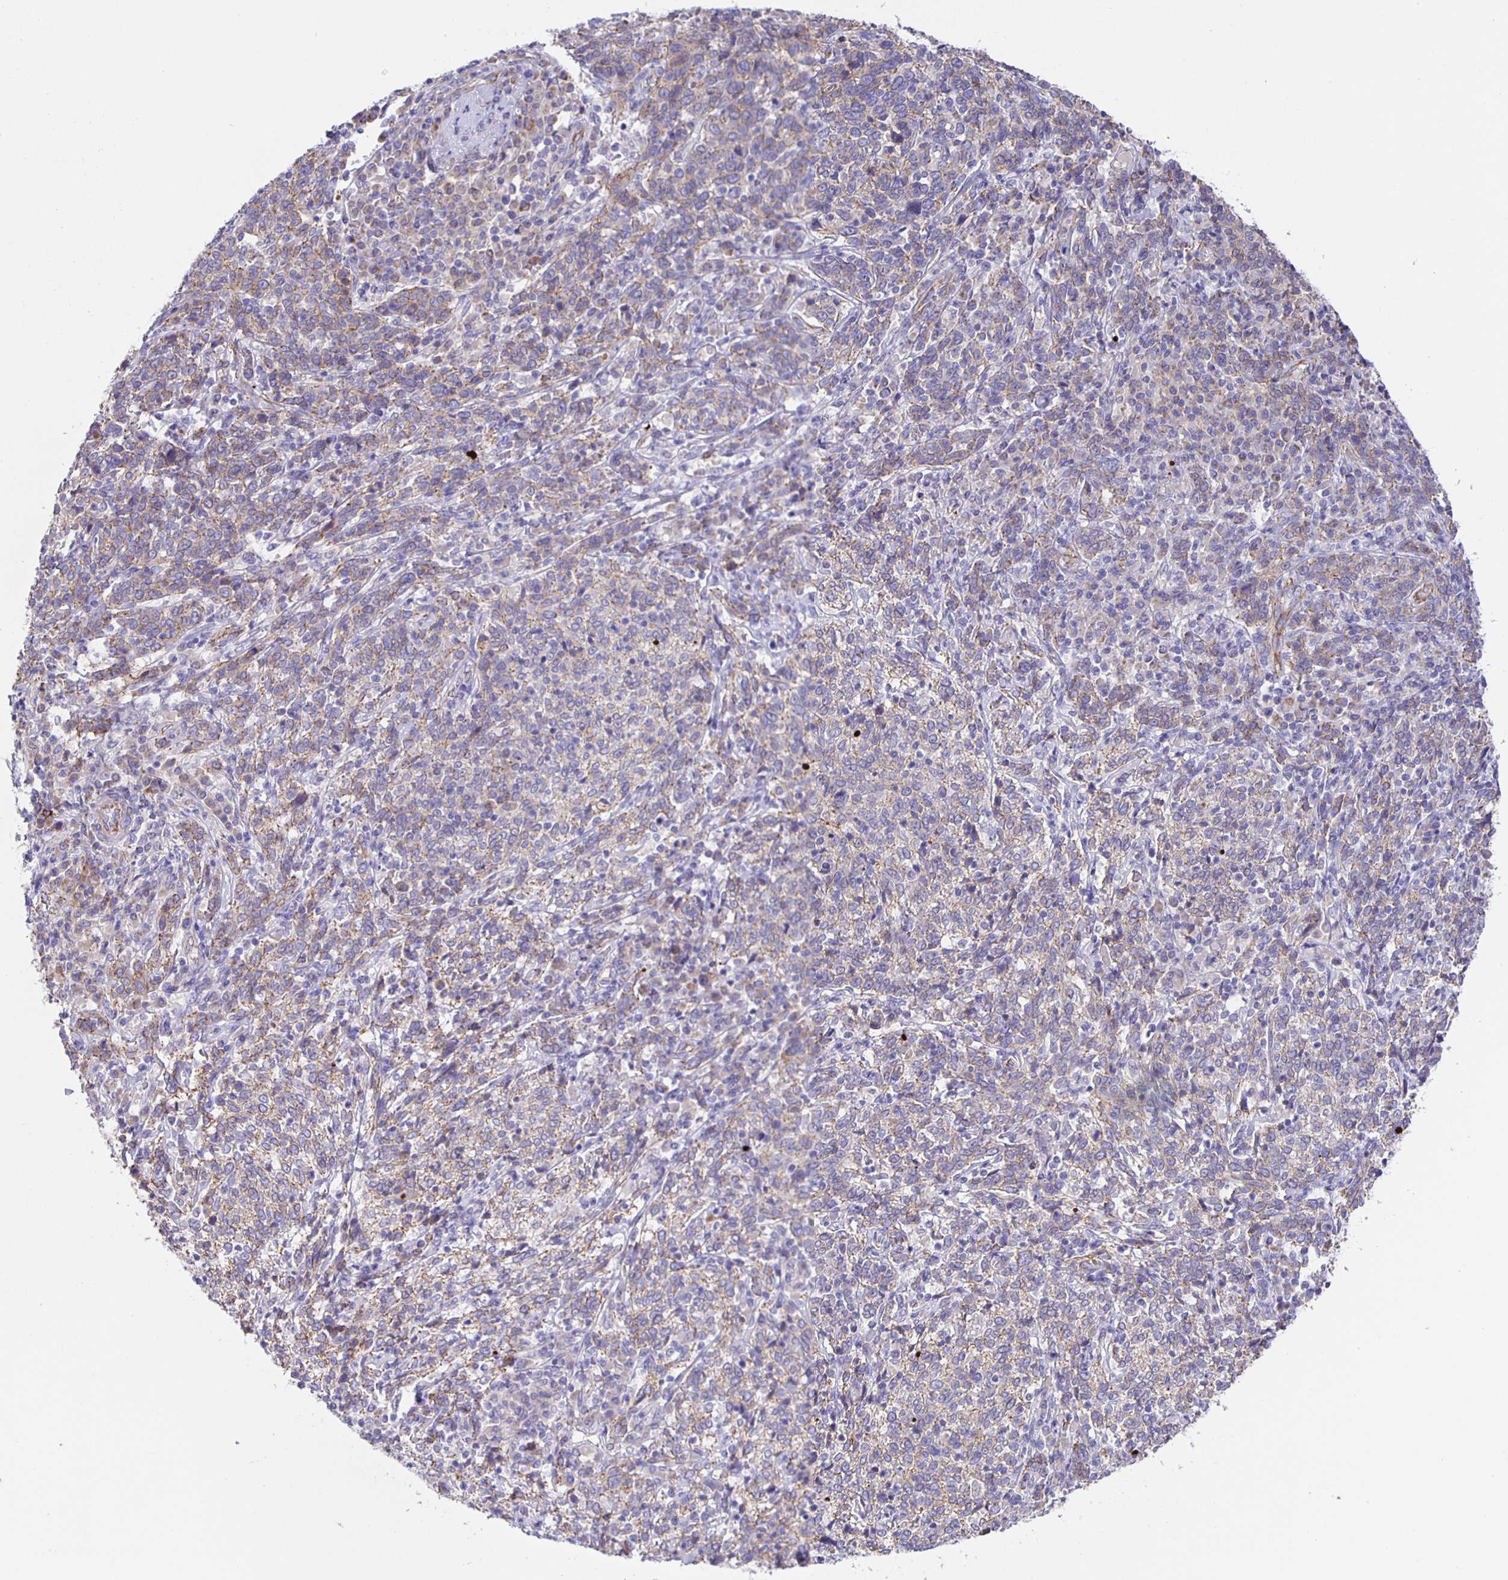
{"staining": {"intensity": "weak", "quantity": "<25%", "location": "cytoplasmic/membranous"}, "tissue": "cervical cancer", "cell_type": "Tumor cells", "image_type": "cancer", "snomed": [{"axis": "morphology", "description": "Squamous cell carcinoma, NOS"}, {"axis": "topography", "description": "Cervix"}], "caption": "Protein analysis of squamous cell carcinoma (cervical) shows no significant expression in tumor cells.", "gene": "JMJD4", "patient": {"sex": "female", "age": 46}}